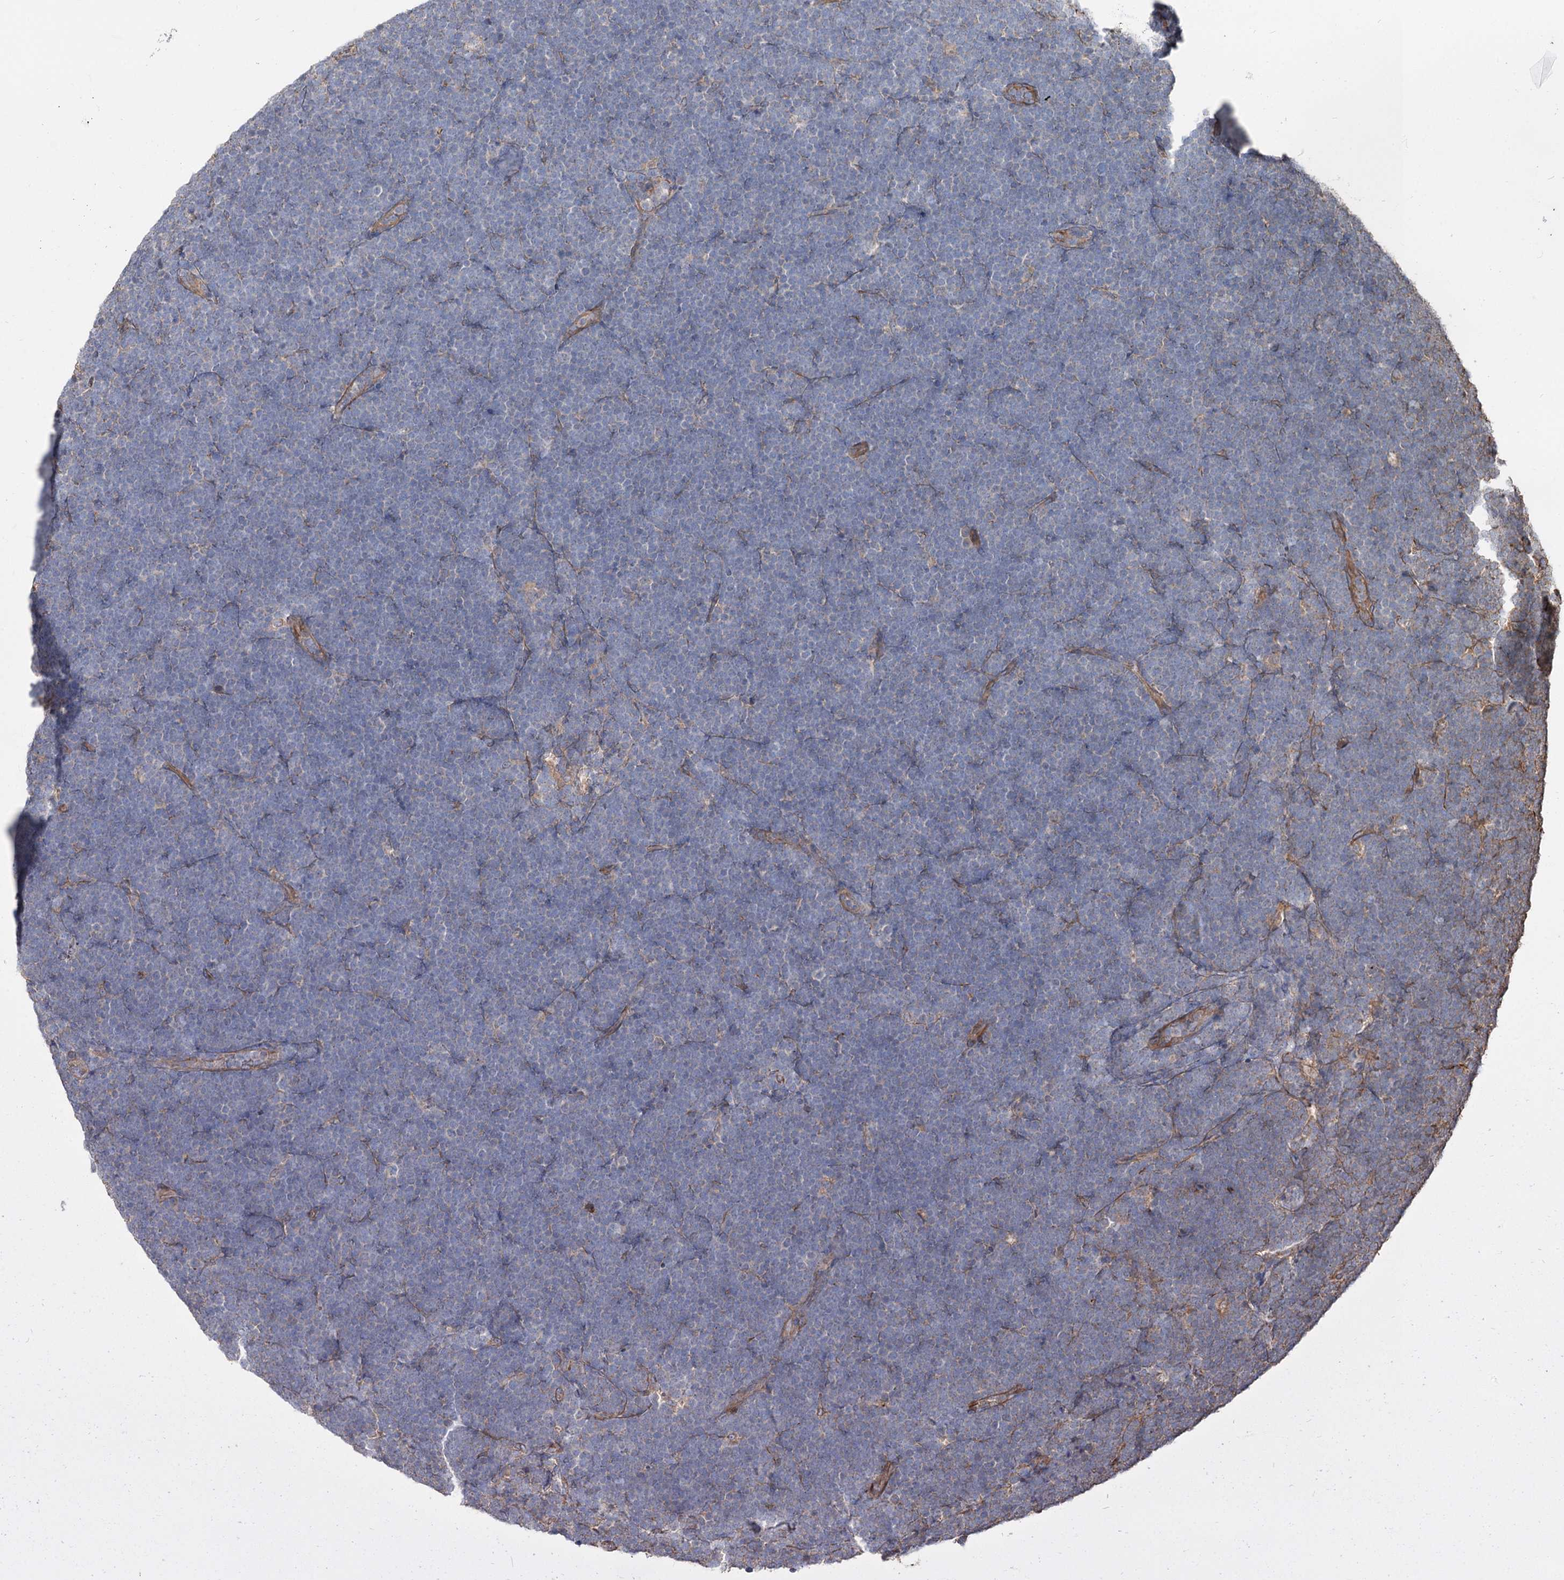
{"staining": {"intensity": "negative", "quantity": "none", "location": "none"}, "tissue": "lymphoma", "cell_type": "Tumor cells", "image_type": "cancer", "snomed": [{"axis": "morphology", "description": "Malignant lymphoma, non-Hodgkin's type, High grade"}, {"axis": "topography", "description": "Lymph node"}], "caption": "Immunohistochemical staining of lymphoma displays no significant staining in tumor cells.", "gene": "SPART", "patient": {"sex": "male", "age": 13}}